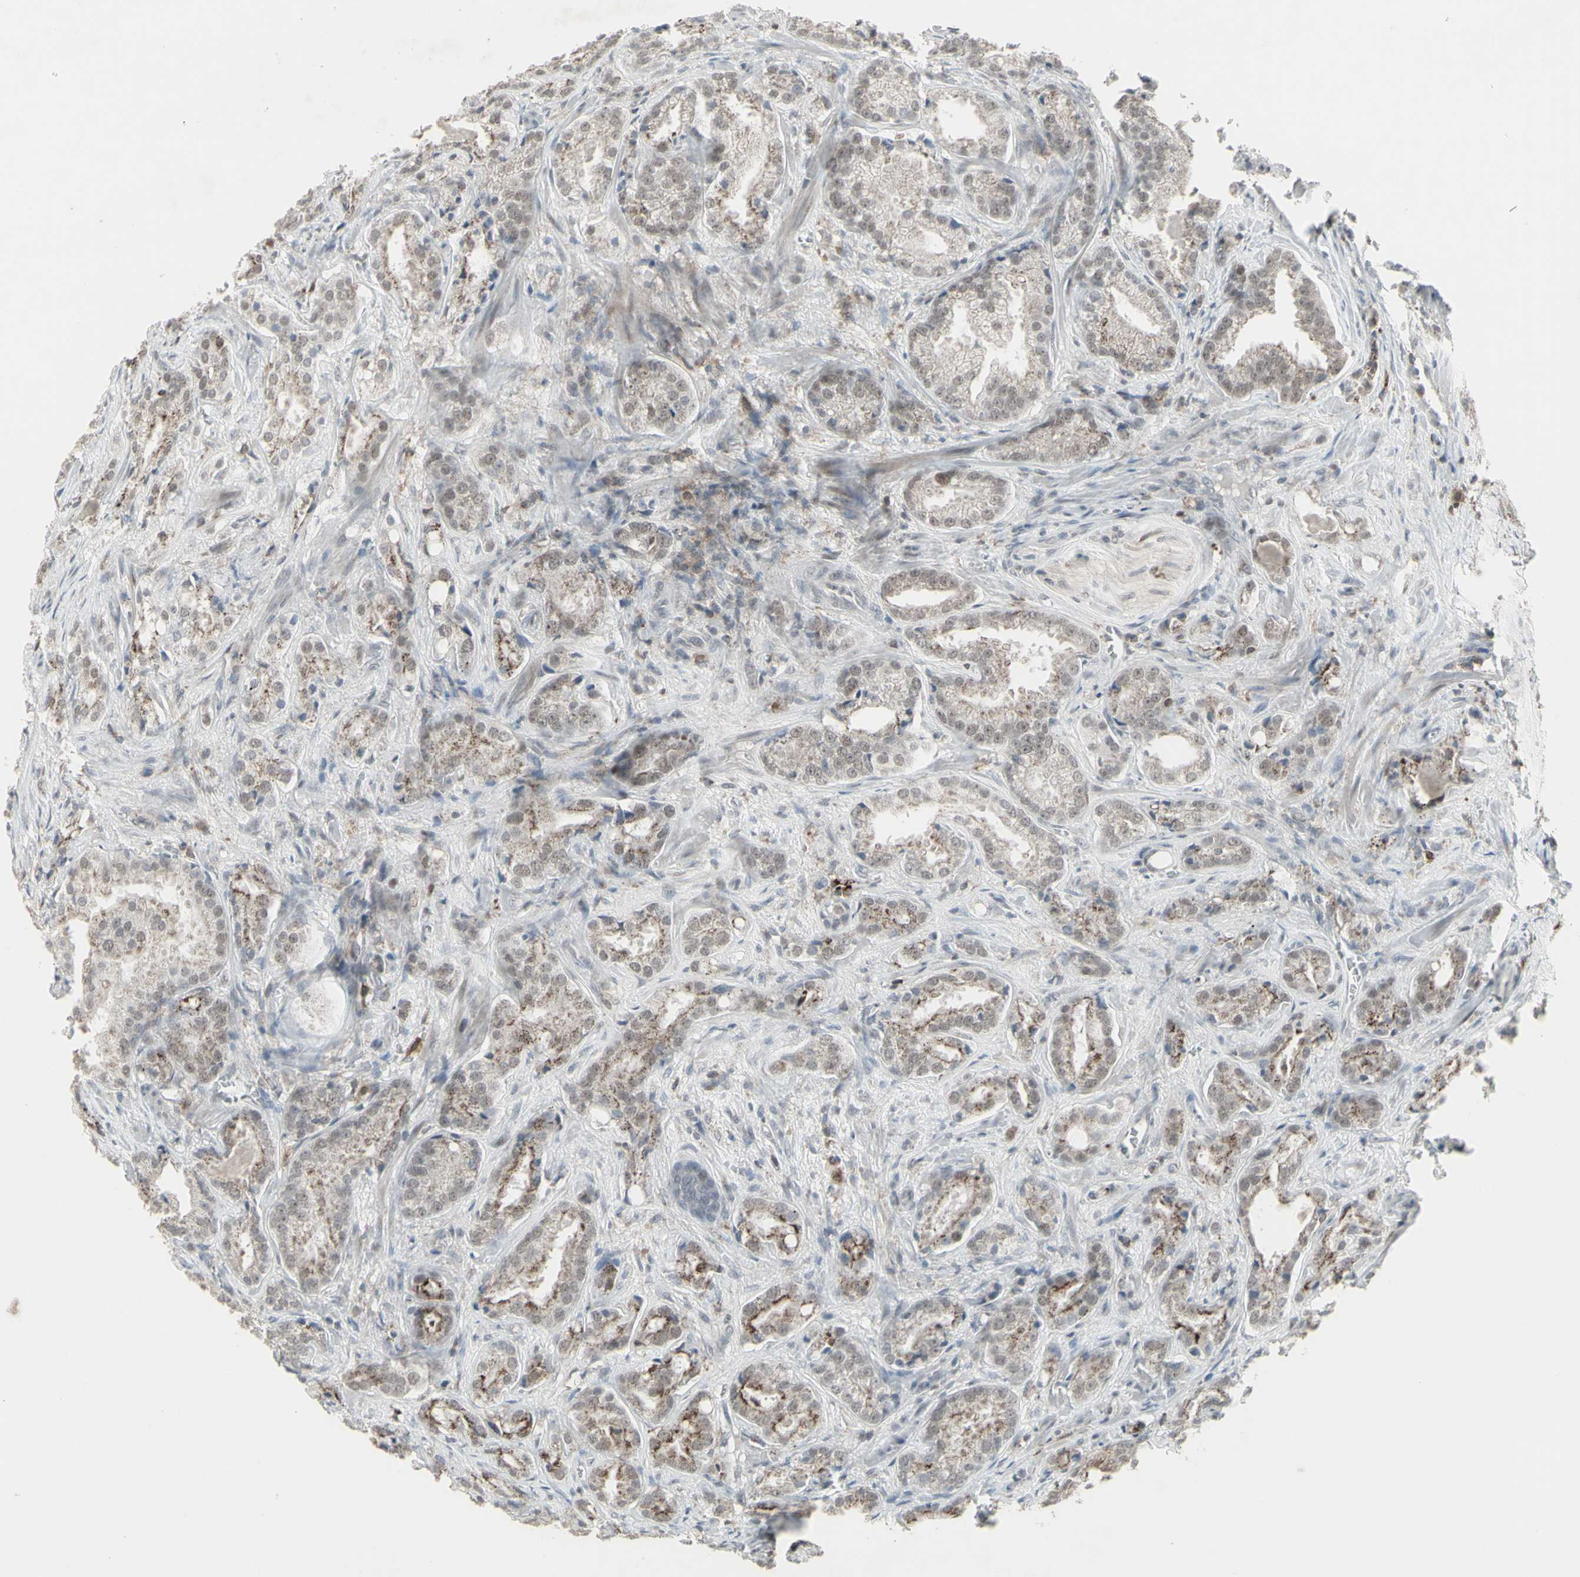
{"staining": {"intensity": "moderate", "quantity": "25%-75%", "location": "cytoplasmic/membranous"}, "tissue": "prostate cancer", "cell_type": "Tumor cells", "image_type": "cancer", "snomed": [{"axis": "morphology", "description": "Adenocarcinoma, High grade"}, {"axis": "topography", "description": "Prostate"}], "caption": "High-magnification brightfield microscopy of prostate high-grade adenocarcinoma stained with DAB (3,3'-diaminobenzidine) (brown) and counterstained with hematoxylin (blue). tumor cells exhibit moderate cytoplasmic/membranous expression is identified in about25%-75% of cells.", "gene": "SAMSN1", "patient": {"sex": "male", "age": 64}}